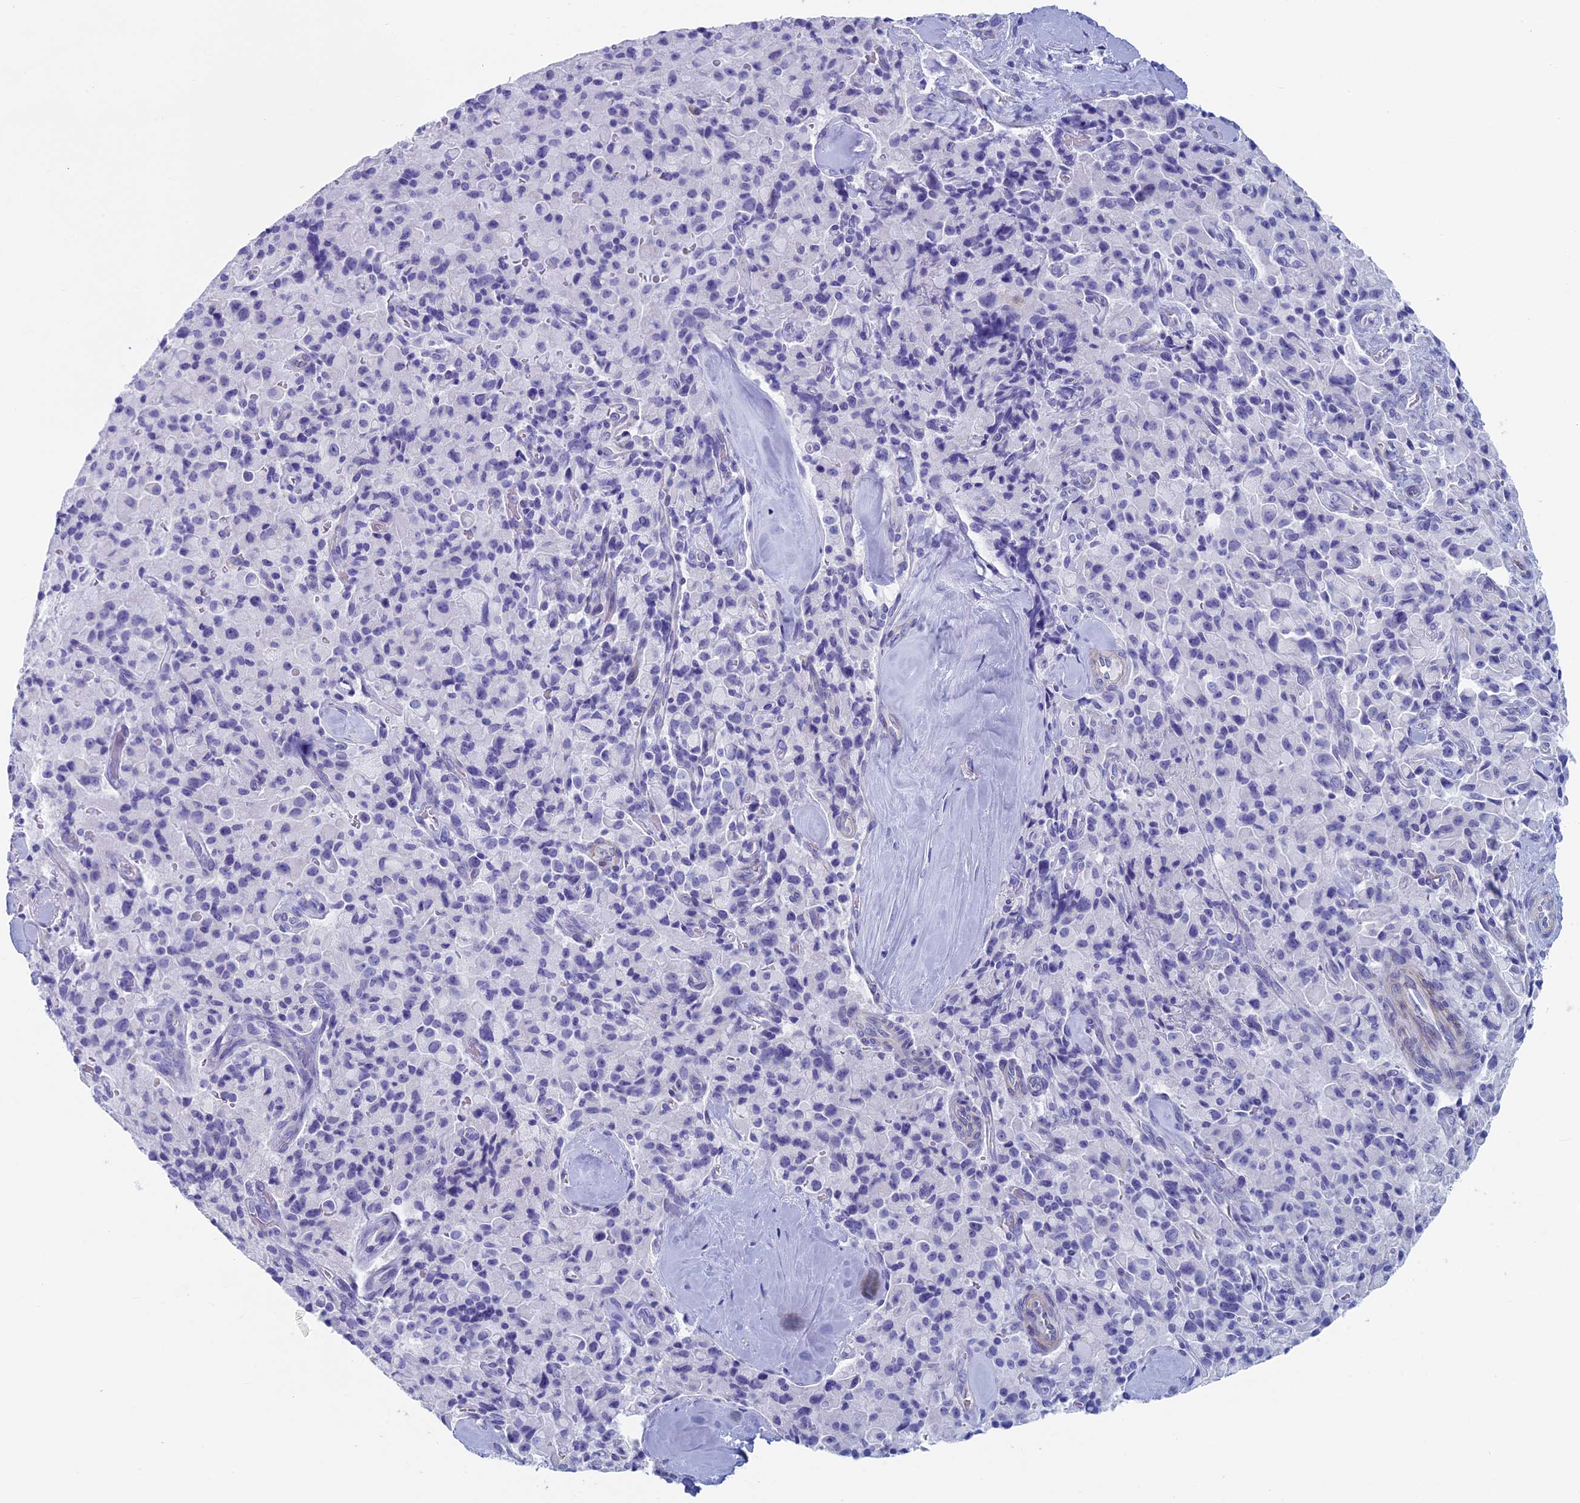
{"staining": {"intensity": "negative", "quantity": "none", "location": "none"}, "tissue": "pancreatic cancer", "cell_type": "Tumor cells", "image_type": "cancer", "snomed": [{"axis": "morphology", "description": "Adenocarcinoma, NOS"}, {"axis": "topography", "description": "Pancreas"}], "caption": "The immunohistochemistry histopathology image has no significant expression in tumor cells of pancreatic adenocarcinoma tissue.", "gene": "MAGEB6", "patient": {"sex": "male", "age": 65}}